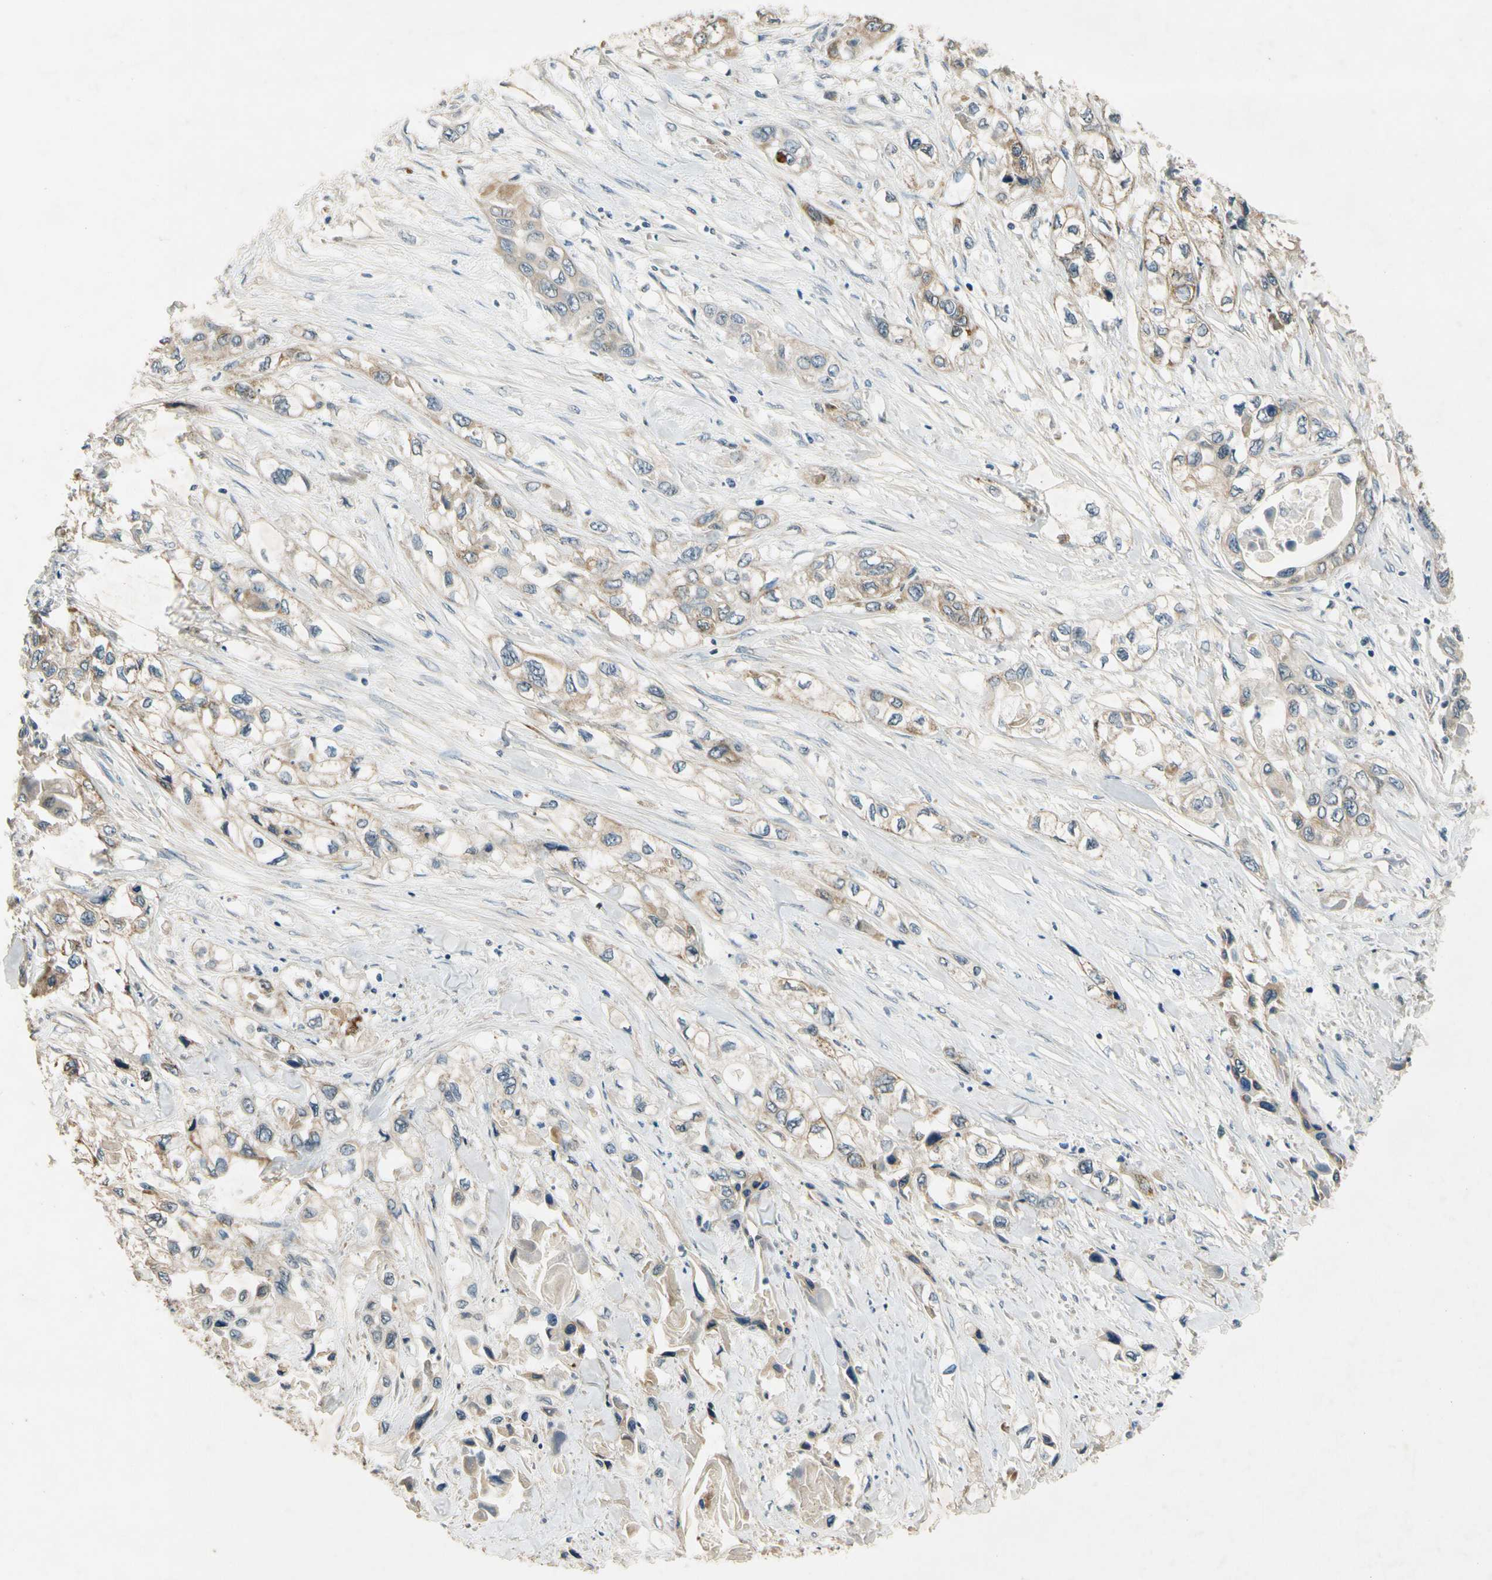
{"staining": {"intensity": "weak", "quantity": "25%-75%", "location": "cytoplasmic/membranous"}, "tissue": "pancreatic cancer", "cell_type": "Tumor cells", "image_type": "cancer", "snomed": [{"axis": "morphology", "description": "Adenocarcinoma, NOS"}, {"axis": "topography", "description": "Pancreas"}], "caption": "Immunohistochemical staining of pancreatic cancer (adenocarcinoma) demonstrates low levels of weak cytoplasmic/membranous staining in approximately 25%-75% of tumor cells.", "gene": "ALKBH3", "patient": {"sex": "female", "age": 70}}